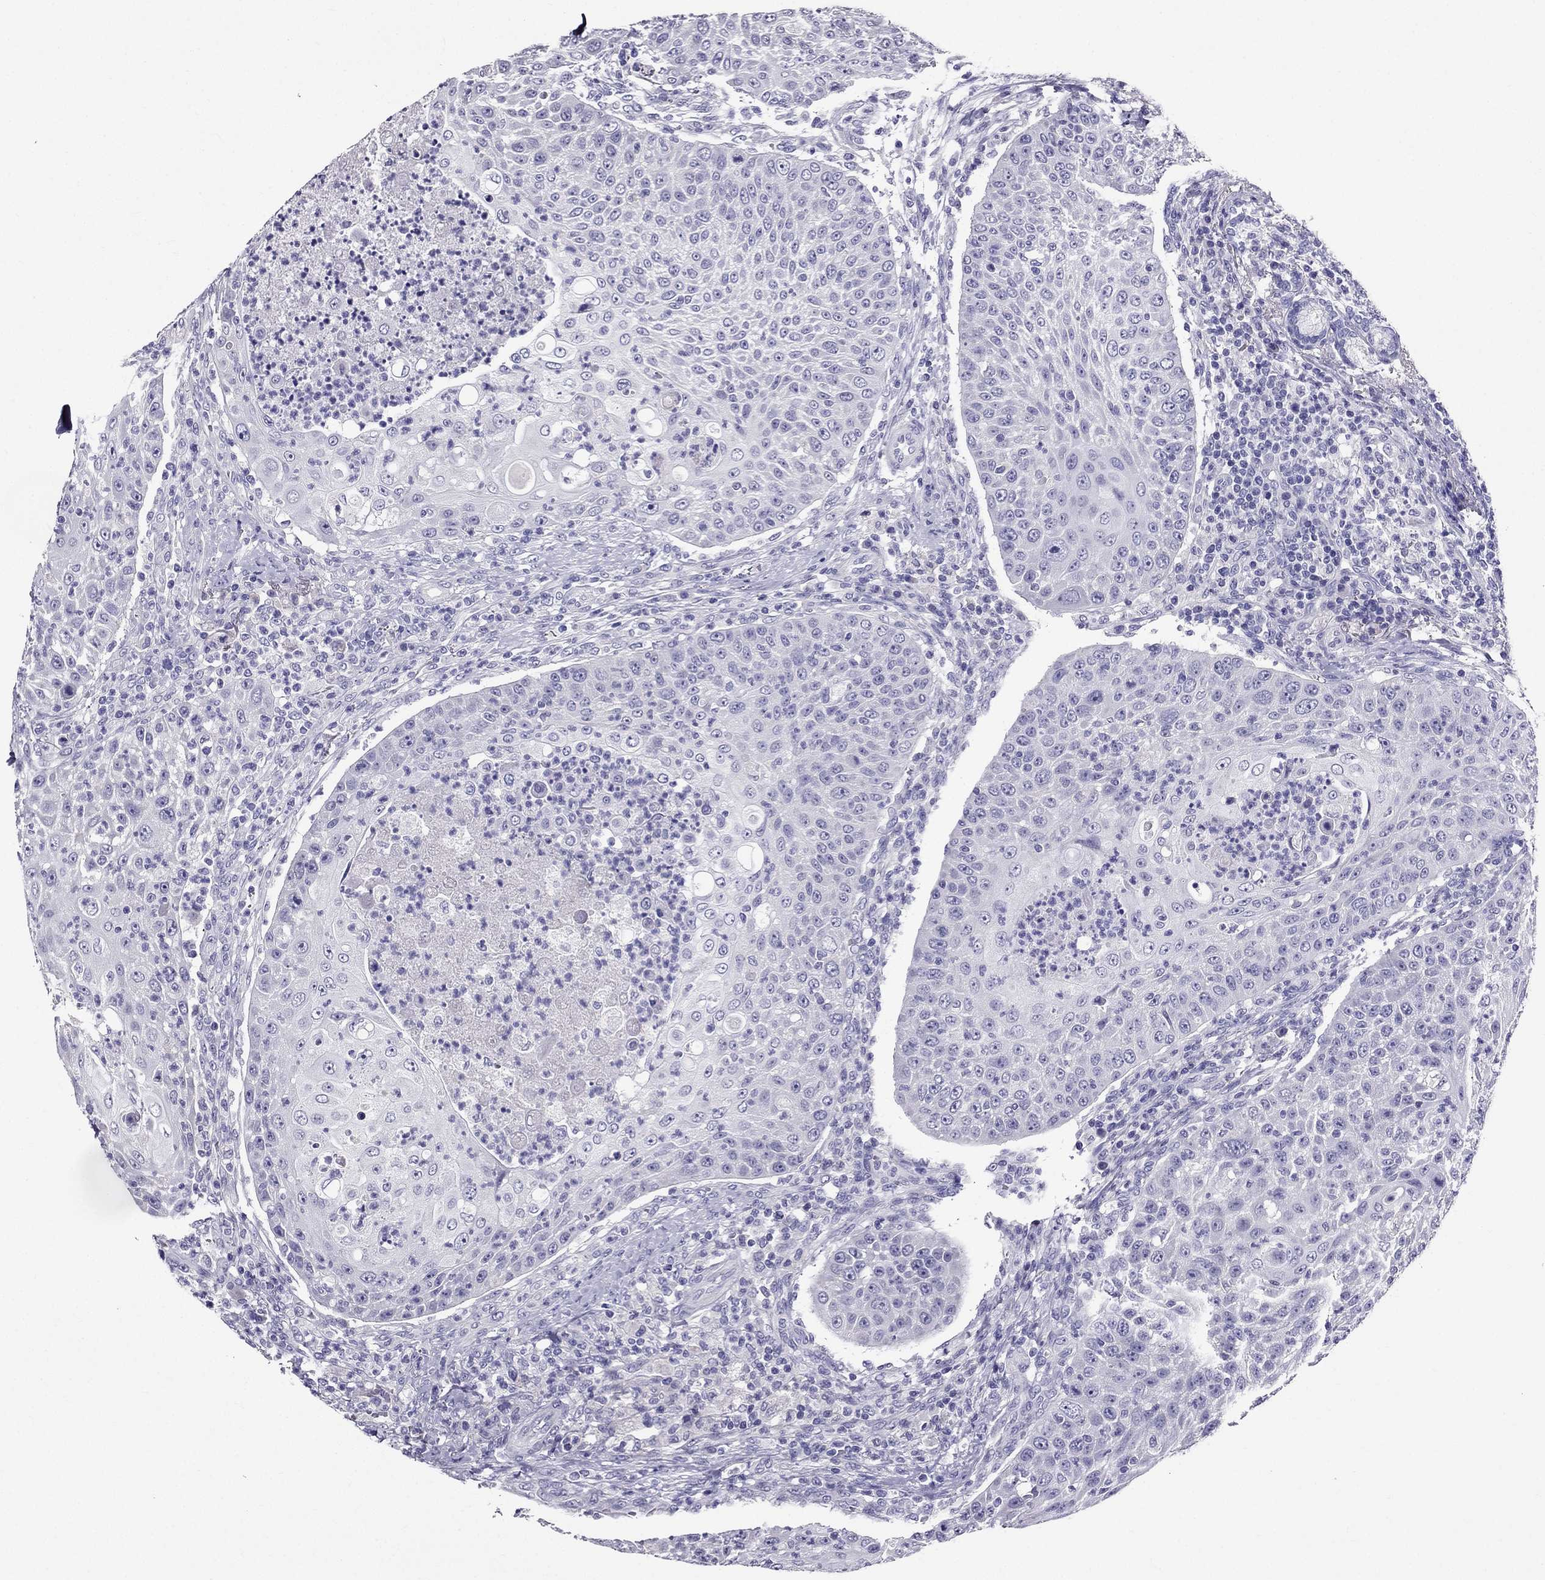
{"staining": {"intensity": "negative", "quantity": "none", "location": "none"}, "tissue": "head and neck cancer", "cell_type": "Tumor cells", "image_type": "cancer", "snomed": [{"axis": "morphology", "description": "Squamous cell carcinoma, NOS"}, {"axis": "topography", "description": "Head-Neck"}], "caption": "Head and neck cancer was stained to show a protein in brown. There is no significant positivity in tumor cells.", "gene": "ZNF541", "patient": {"sex": "male", "age": 69}}